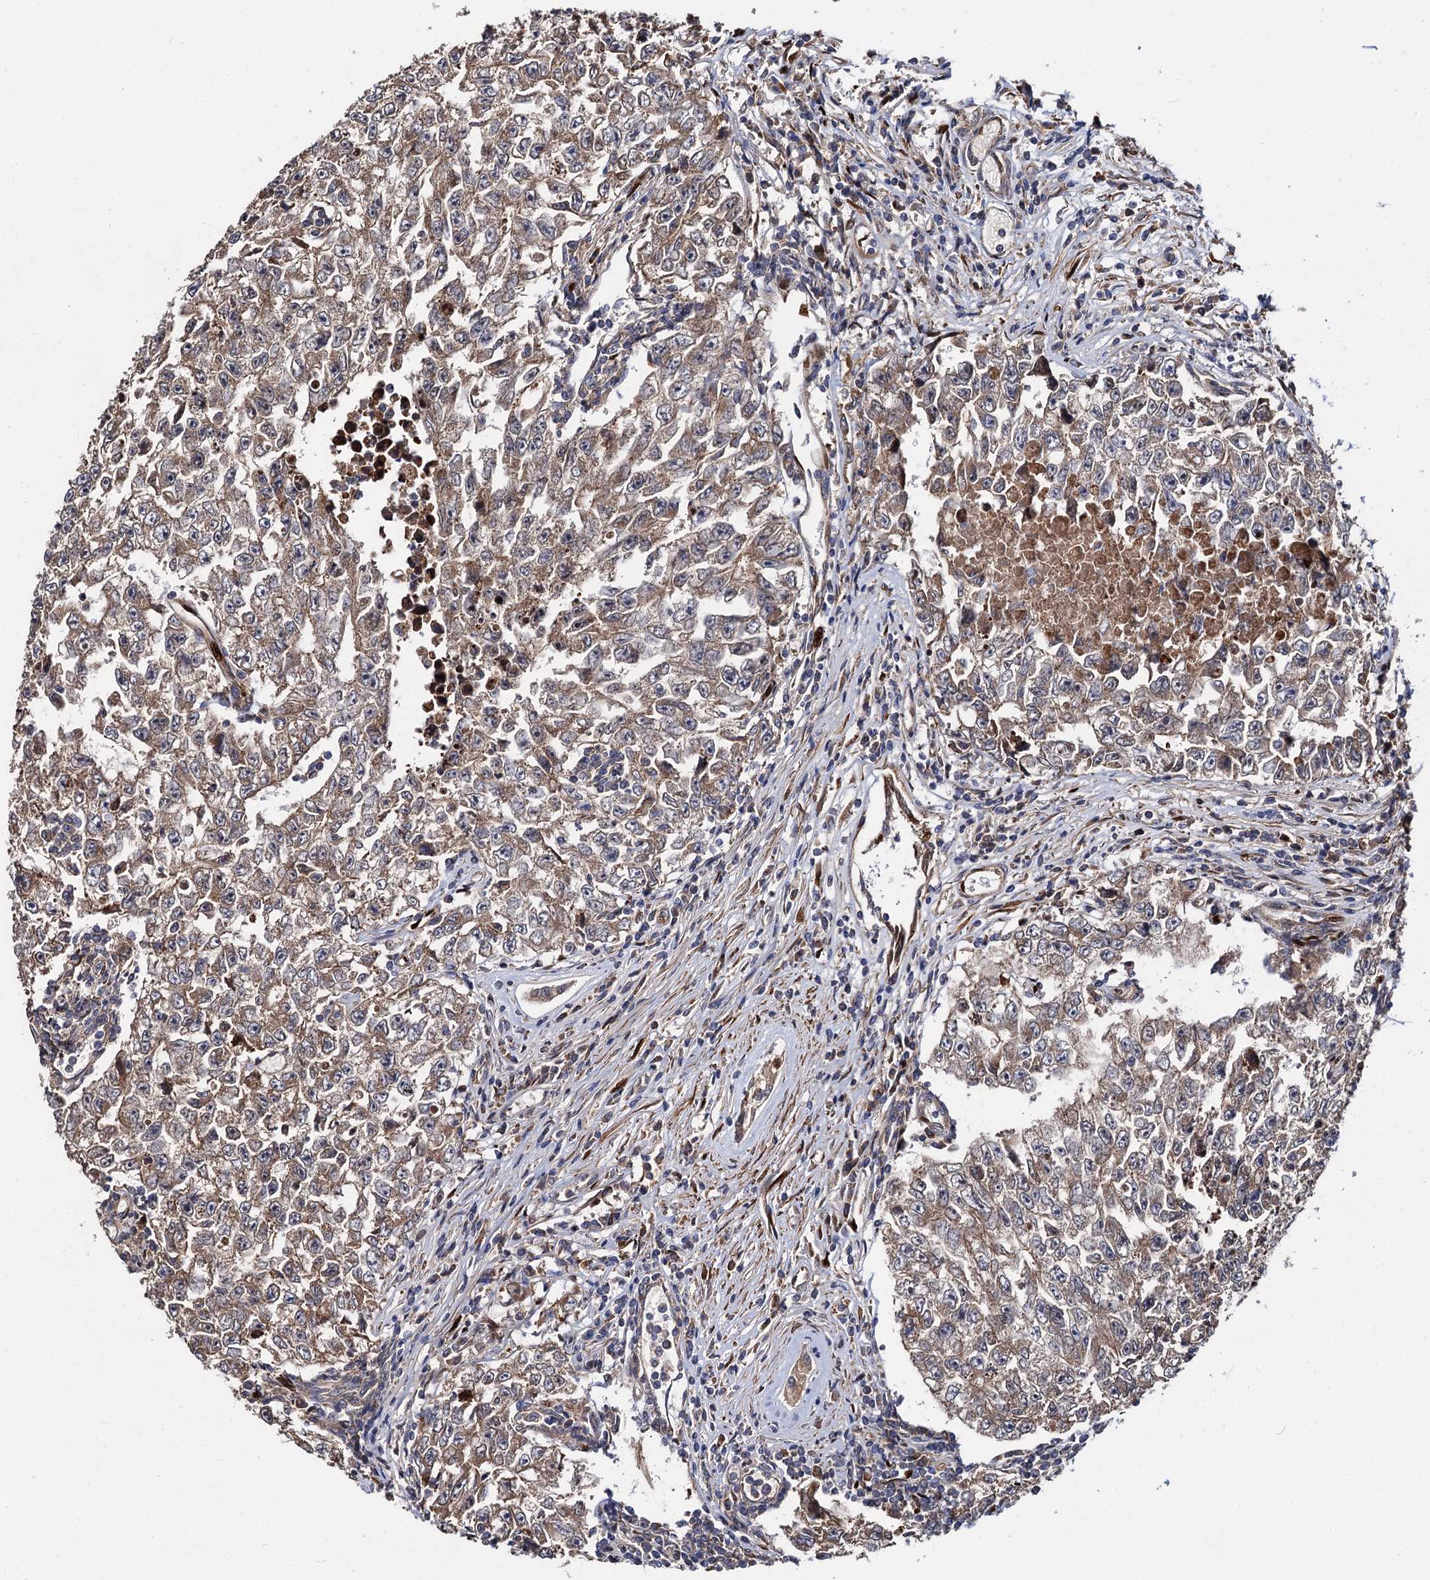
{"staining": {"intensity": "weak", "quantity": ">75%", "location": "cytoplasmic/membranous"}, "tissue": "testis cancer", "cell_type": "Tumor cells", "image_type": "cancer", "snomed": [{"axis": "morphology", "description": "Carcinoma, Embryonal, NOS"}, {"axis": "topography", "description": "Testis"}], "caption": "Testis embryonal carcinoma tissue reveals weak cytoplasmic/membranous positivity in about >75% of tumor cells", "gene": "ISM2", "patient": {"sex": "male", "age": 17}}